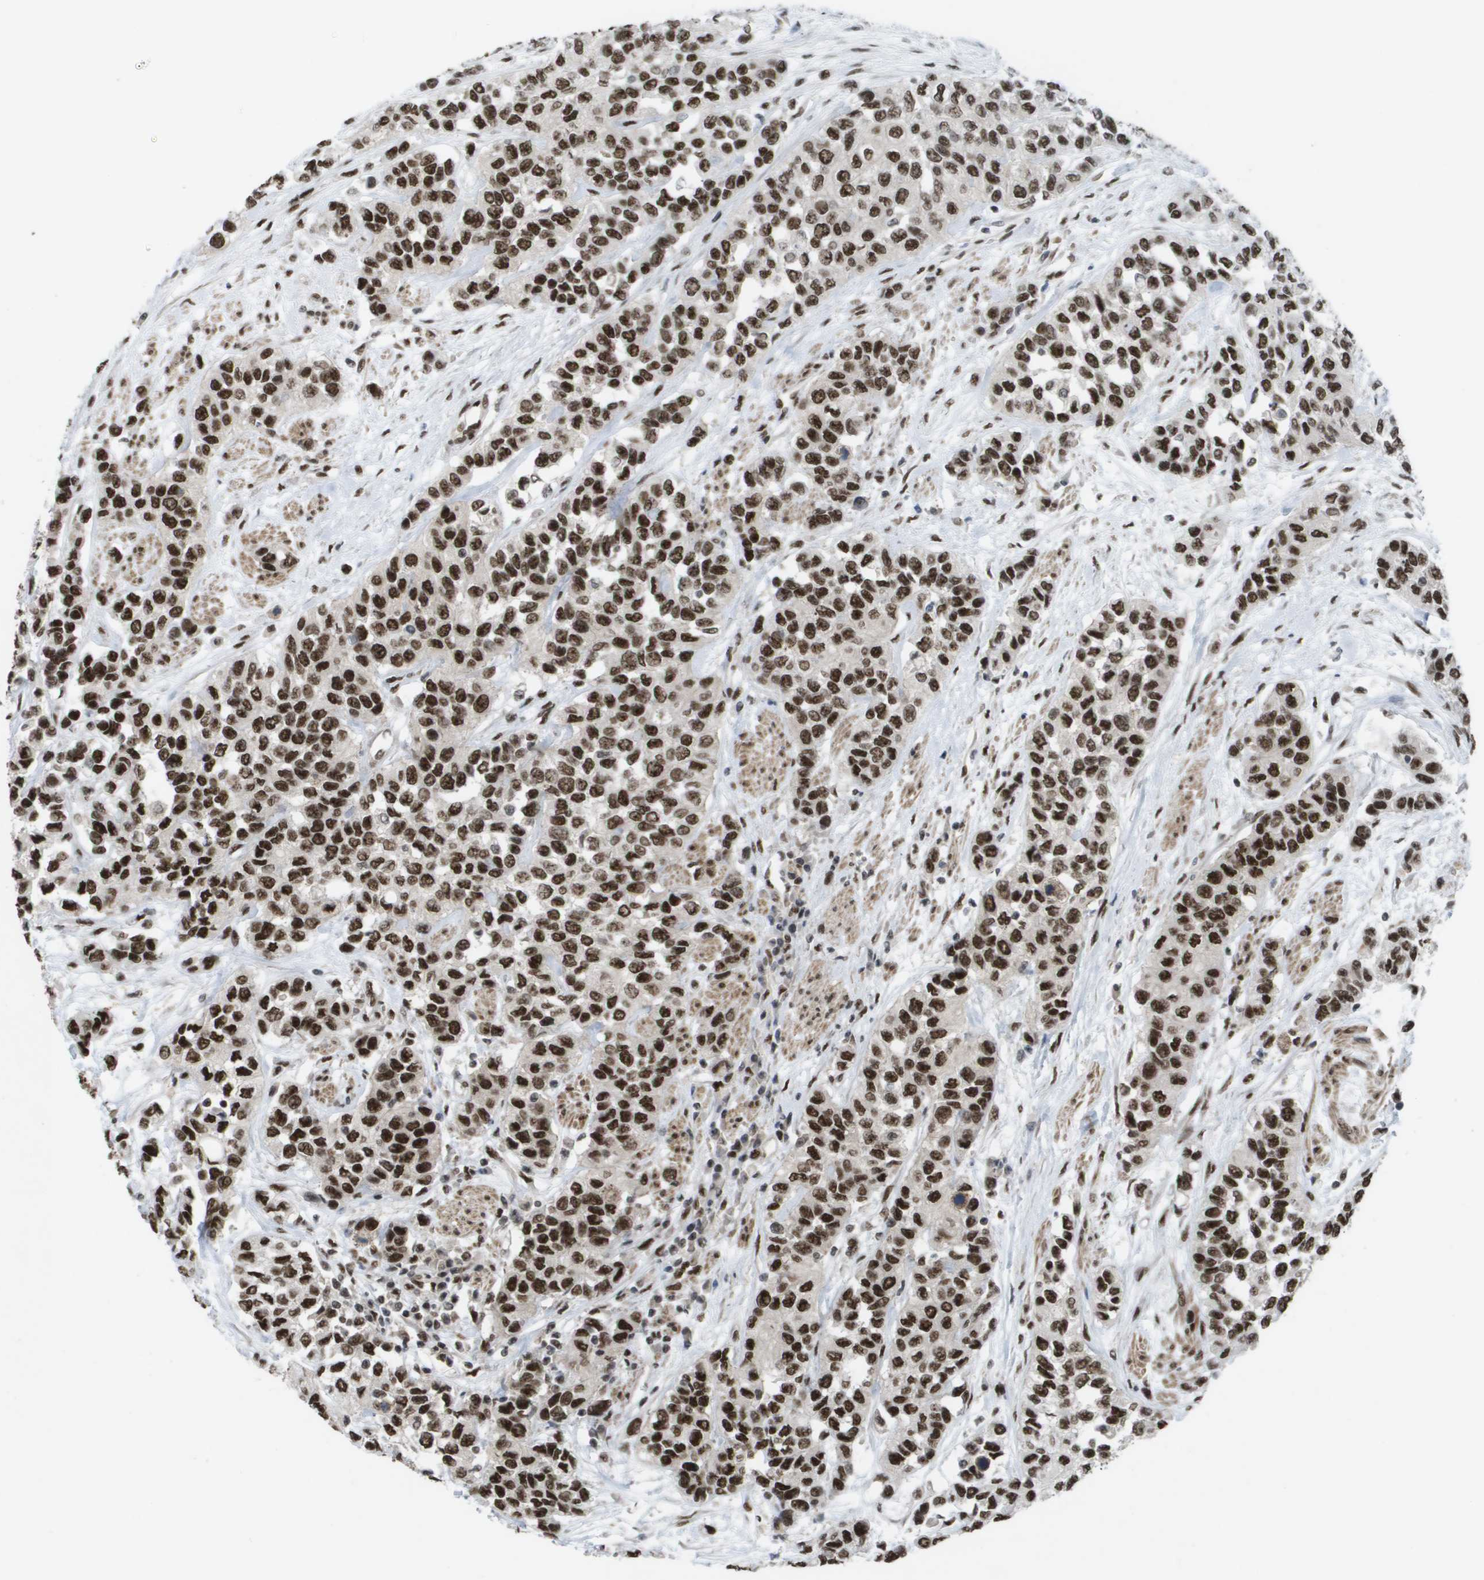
{"staining": {"intensity": "strong", "quantity": ">75%", "location": "nuclear"}, "tissue": "urothelial cancer", "cell_type": "Tumor cells", "image_type": "cancer", "snomed": [{"axis": "morphology", "description": "Urothelial carcinoma, High grade"}, {"axis": "topography", "description": "Urinary bladder"}], "caption": "A high amount of strong nuclear expression is present in about >75% of tumor cells in urothelial cancer tissue.", "gene": "CDT1", "patient": {"sex": "female", "age": 56}}